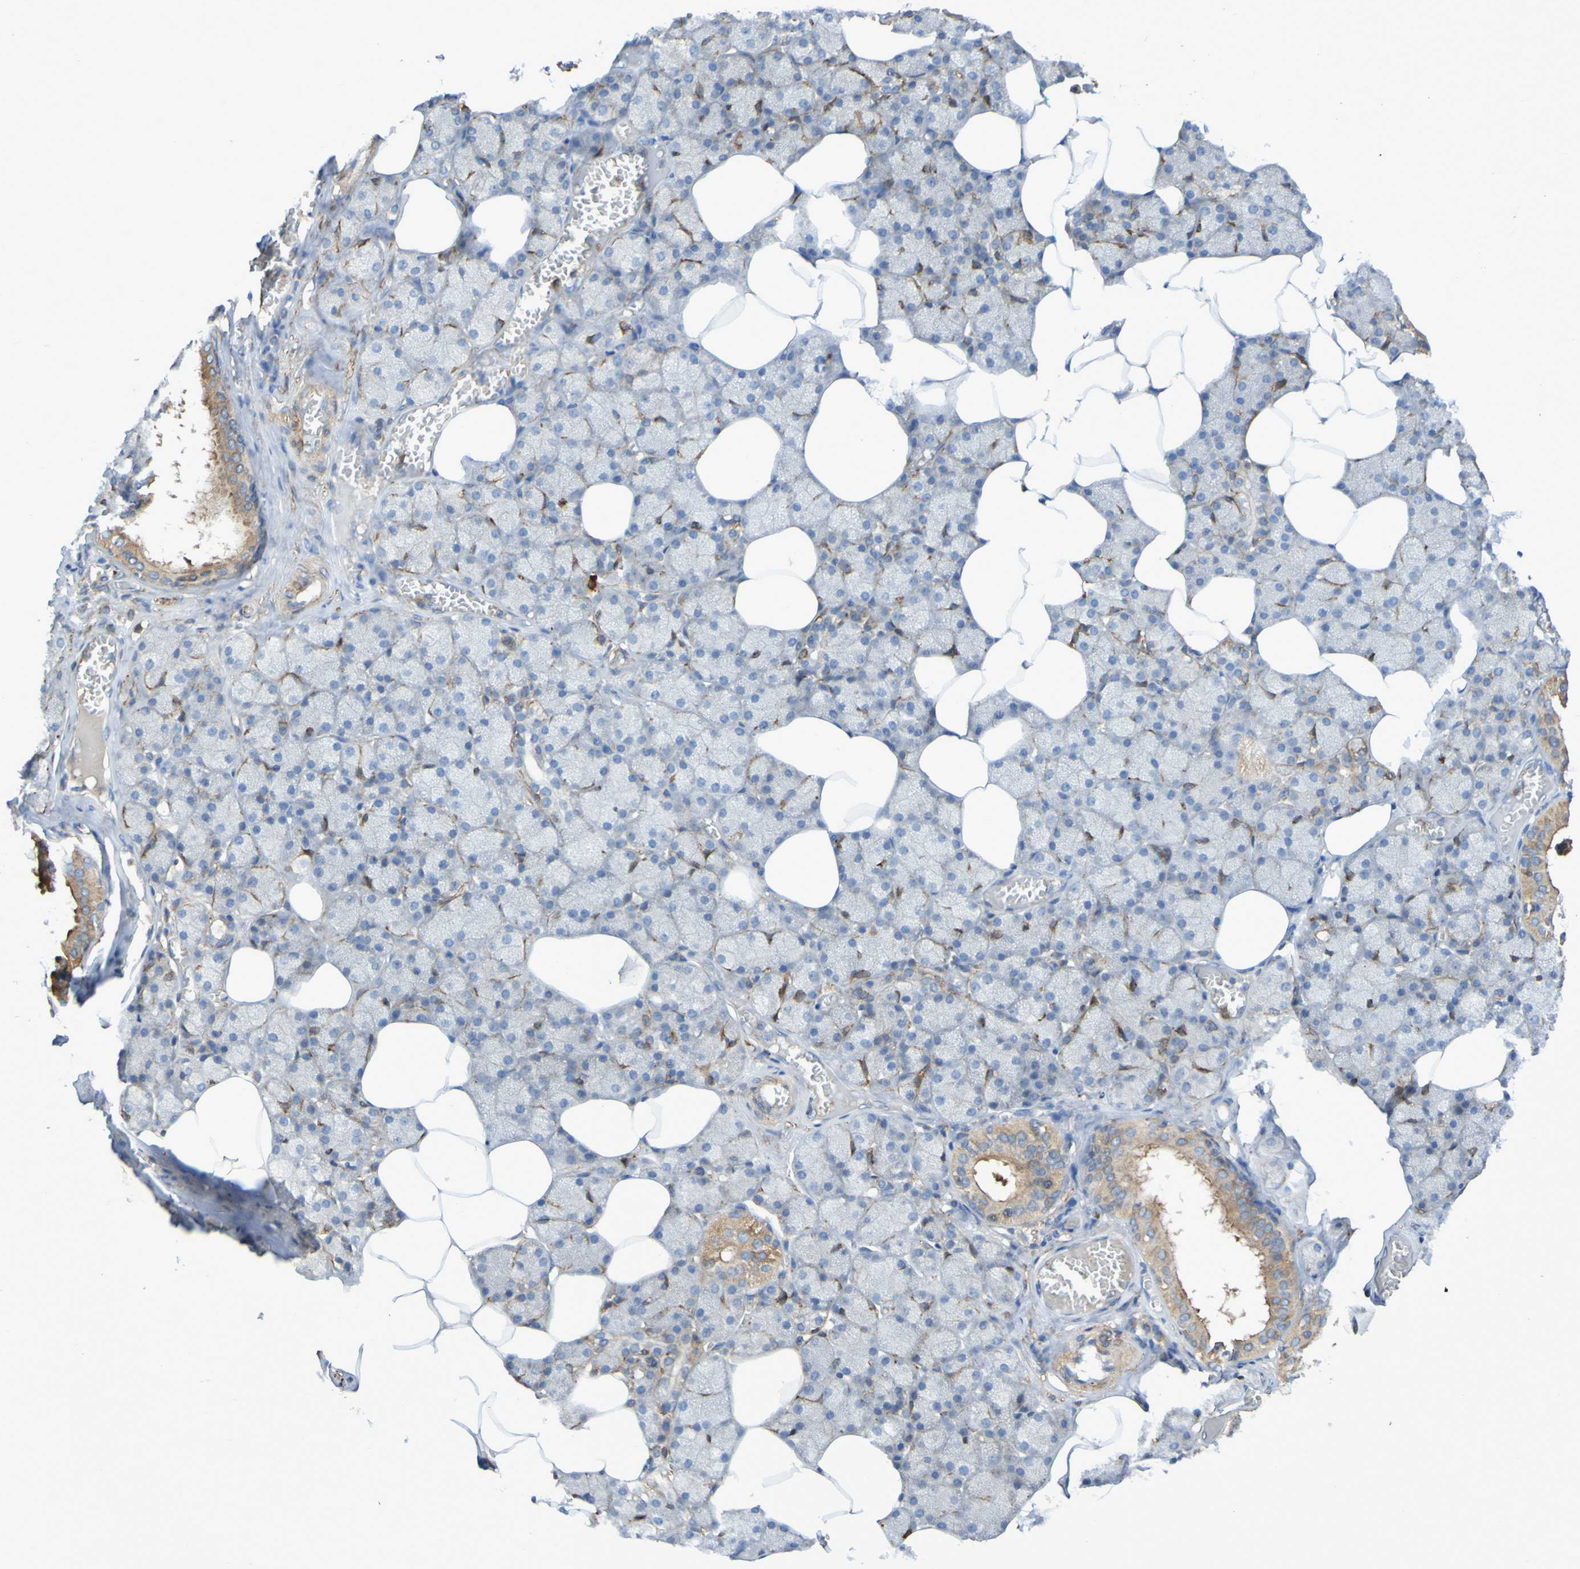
{"staining": {"intensity": "moderate", "quantity": "25%-75%", "location": "cytoplasmic/membranous"}, "tissue": "salivary gland", "cell_type": "Glandular cells", "image_type": "normal", "snomed": [{"axis": "morphology", "description": "Normal tissue, NOS"}, {"axis": "topography", "description": "Salivary gland"}], "caption": "High-magnification brightfield microscopy of normal salivary gland stained with DAB (brown) and counterstained with hematoxylin (blue). glandular cells exhibit moderate cytoplasmic/membranous expression is present in approximately25%-75% of cells. Nuclei are stained in blue.", "gene": "SCRG1", "patient": {"sex": "male", "age": 62}}